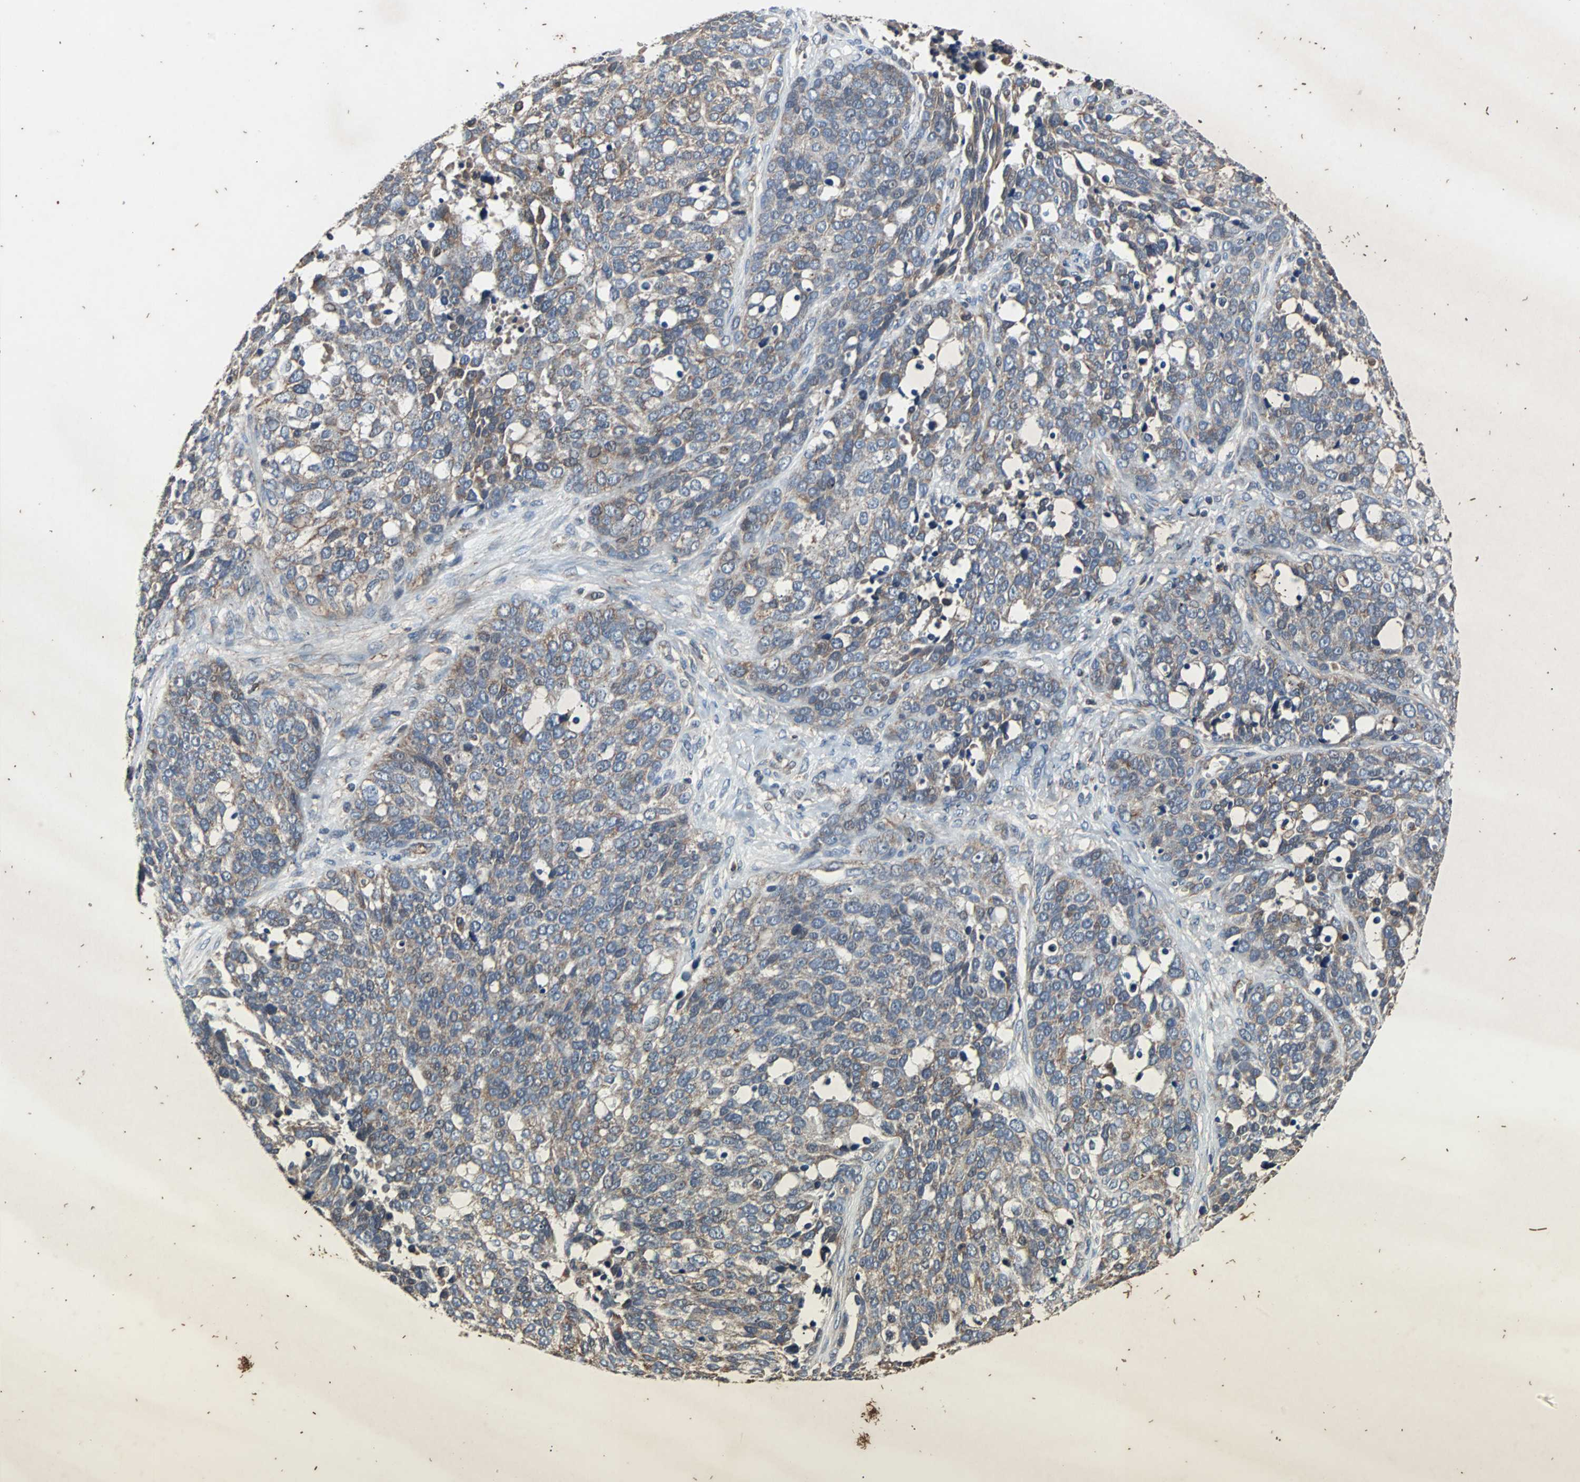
{"staining": {"intensity": "weak", "quantity": ">75%", "location": "cytoplasmic/membranous"}, "tissue": "ovarian cancer", "cell_type": "Tumor cells", "image_type": "cancer", "snomed": [{"axis": "morphology", "description": "Cystadenocarcinoma, serous, NOS"}, {"axis": "topography", "description": "Ovary"}], "caption": "High-magnification brightfield microscopy of ovarian cancer (serous cystadenocarcinoma) stained with DAB (3,3'-diaminobenzidine) (brown) and counterstained with hematoxylin (blue). tumor cells exhibit weak cytoplasmic/membranous positivity is appreciated in about>75% of cells. The staining was performed using DAB to visualize the protein expression in brown, while the nuclei were stained in blue with hematoxylin (Magnification: 20x).", "gene": "ACTR3", "patient": {"sex": "female", "age": 44}}